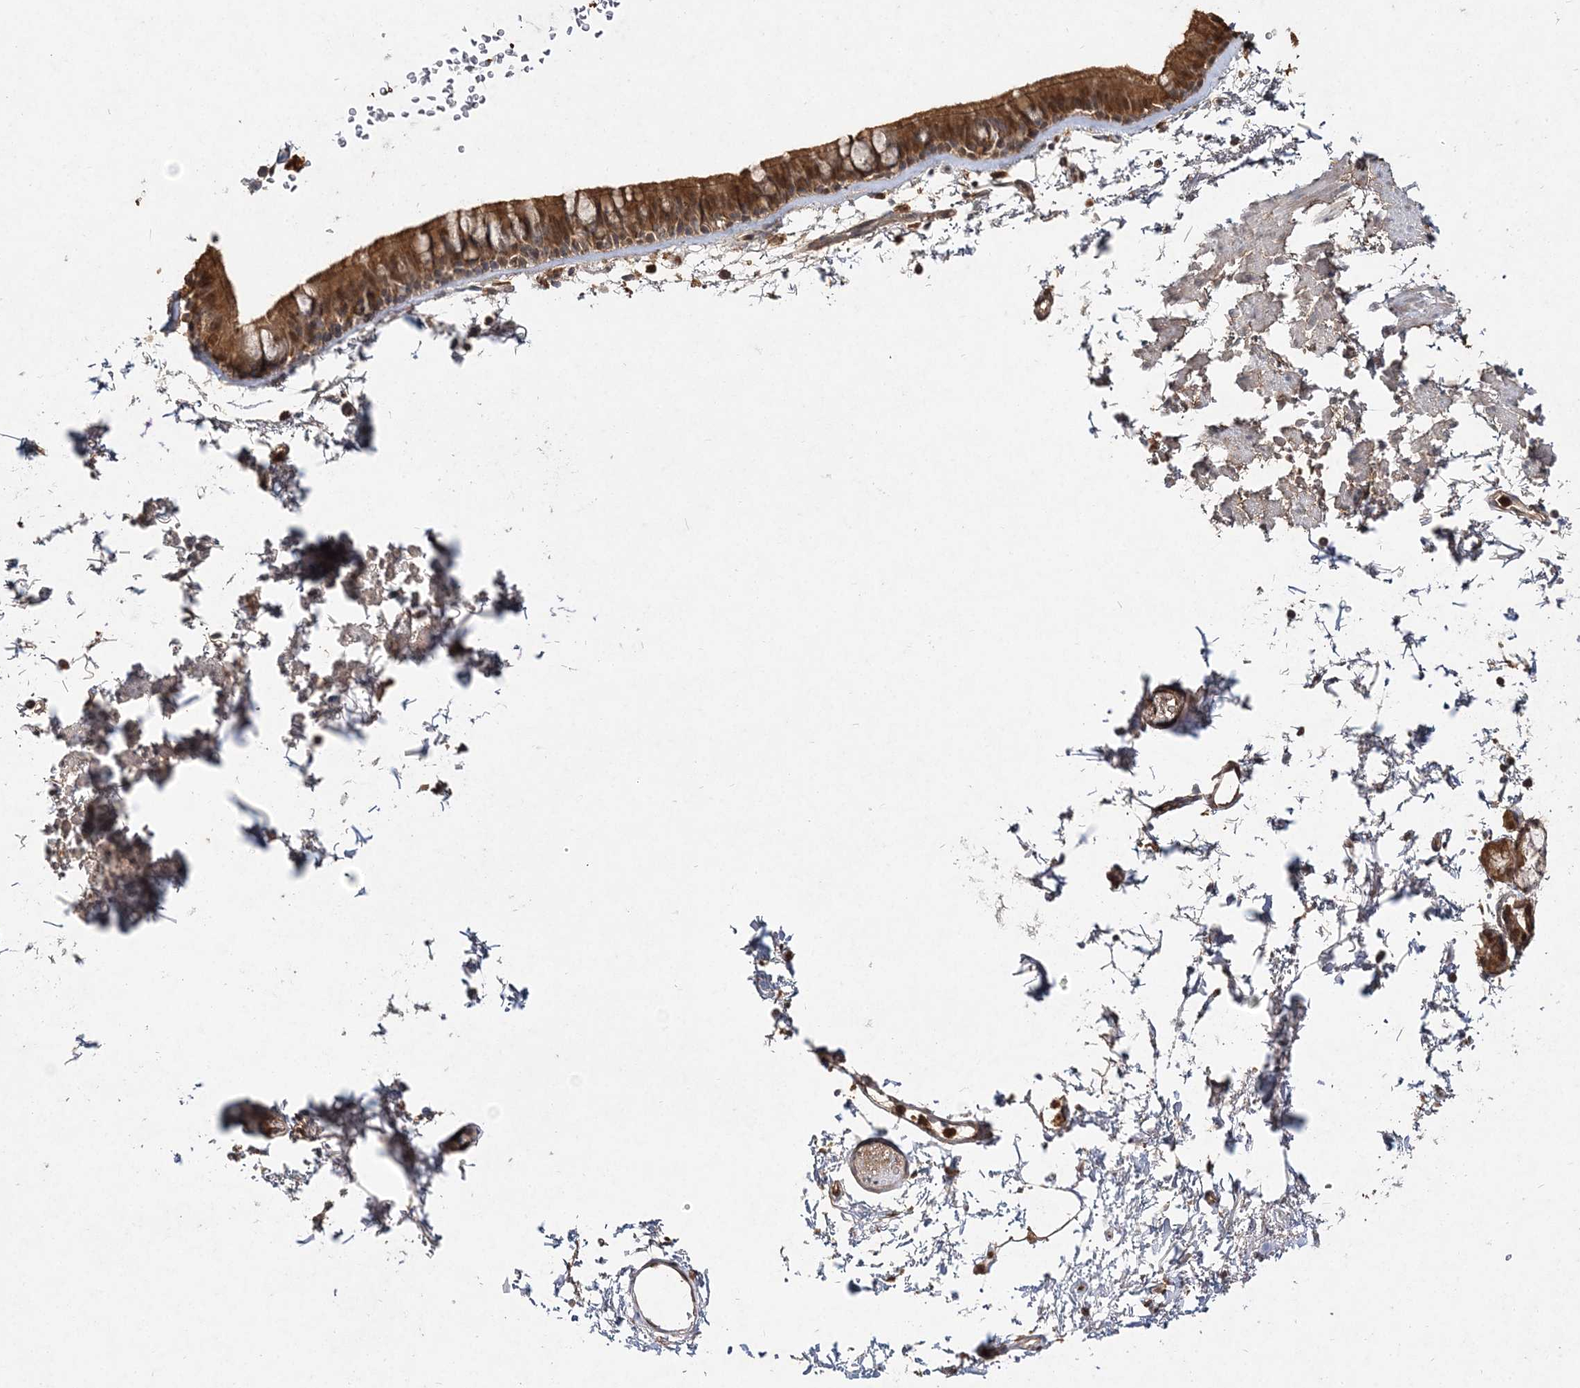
{"staining": {"intensity": "moderate", "quantity": ">75%", "location": "cytoplasmic/membranous"}, "tissue": "bronchus", "cell_type": "Respiratory epithelial cells", "image_type": "normal", "snomed": [{"axis": "morphology", "description": "Normal tissue, NOS"}, {"axis": "topography", "description": "Lymph node"}, {"axis": "topography", "description": "Bronchus"}], "caption": "The micrograph displays staining of unremarkable bronchus, revealing moderate cytoplasmic/membranous protein staining (brown color) within respiratory epithelial cells.", "gene": "S100A11", "patient": {"sex": "female", "age": 70}}